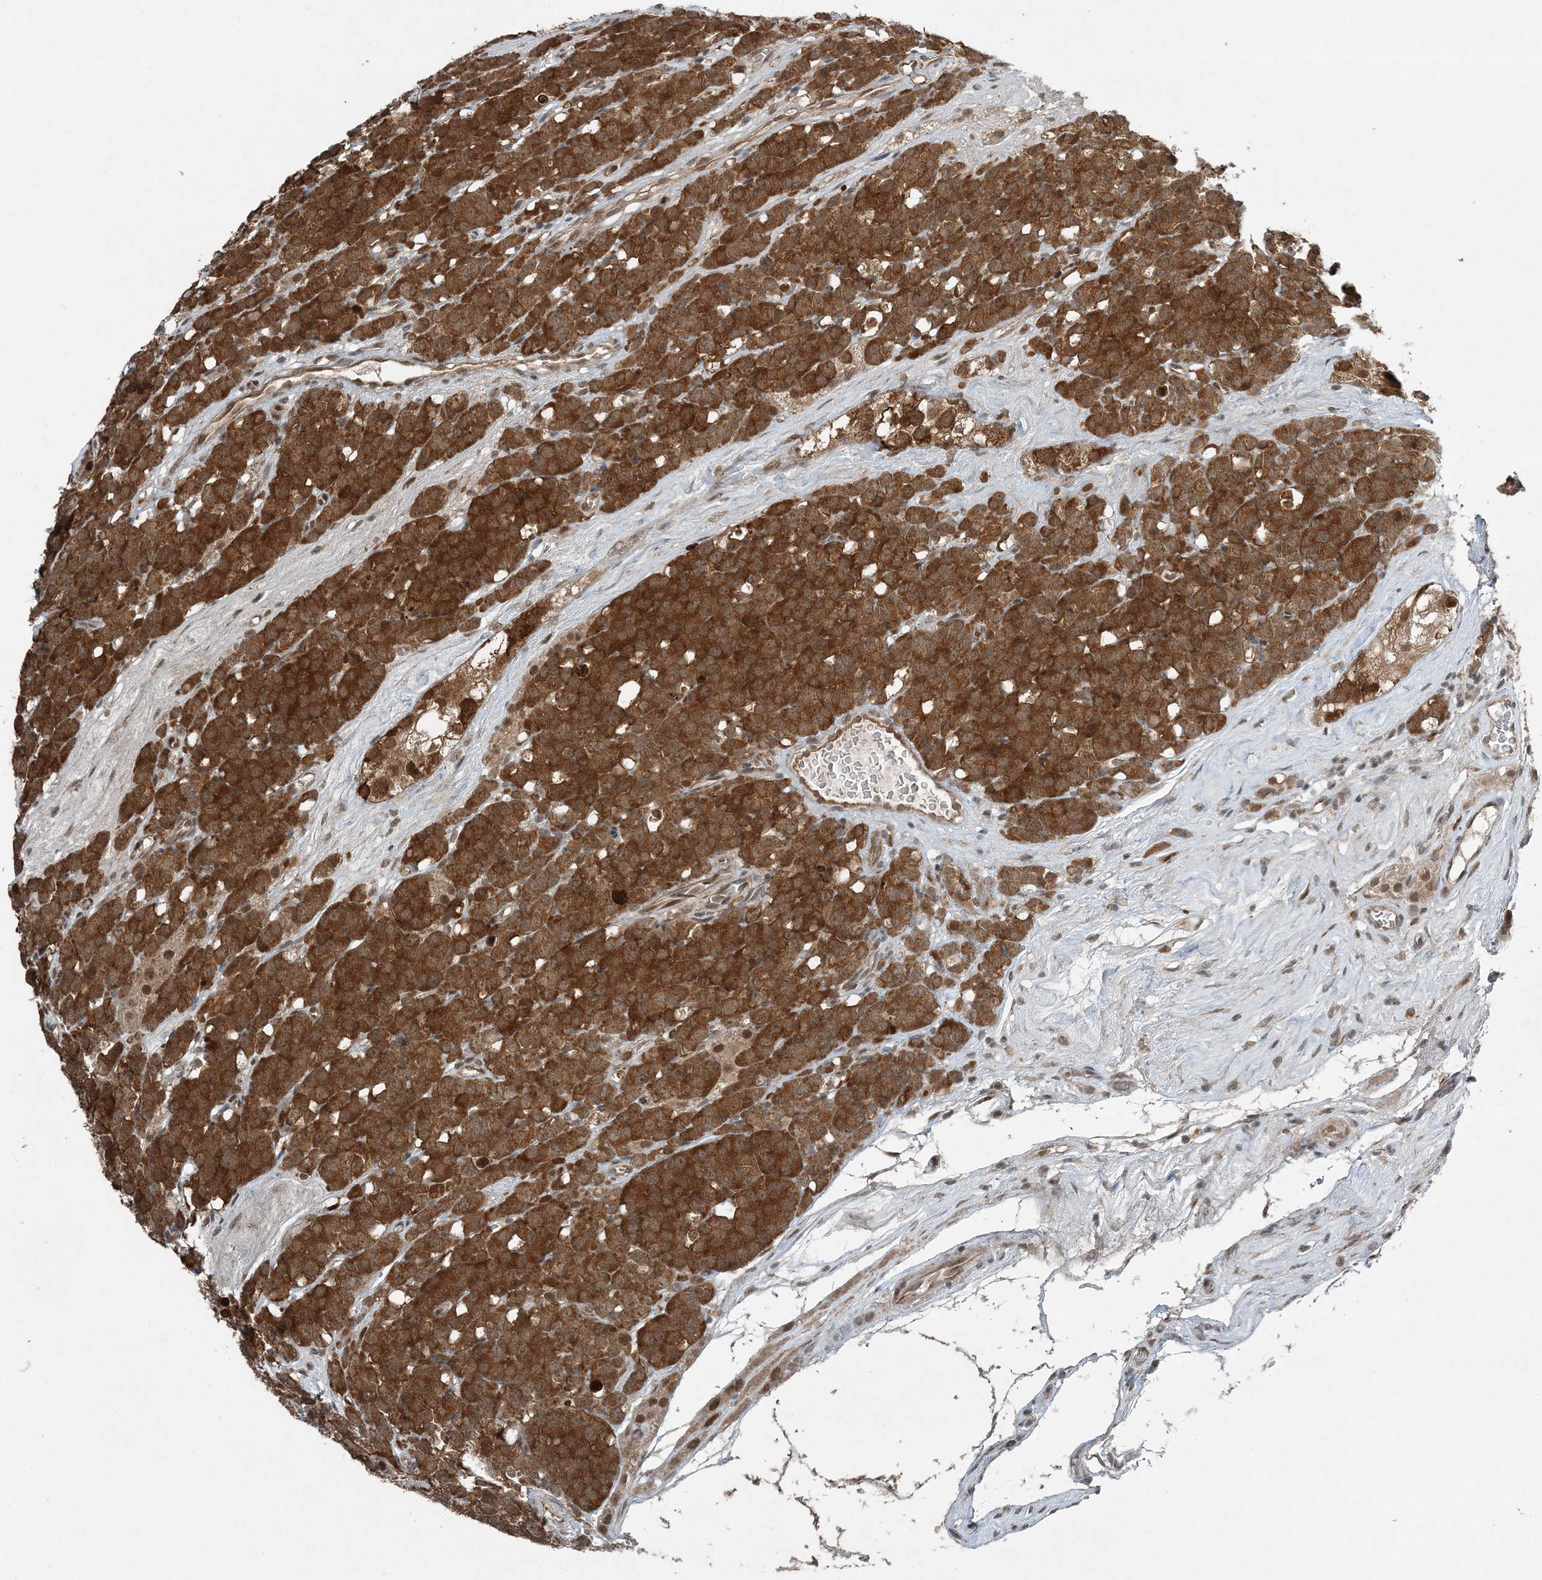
{"staining": {"intensity": "strong", "quantity": ">75%", "location": "cytoplasmic/membranous"}, "tissue": "testis cancer", "cell_type": "Tumor cells", "image_type": "cancer", "snomed": [{"axis": "morphology", "description": "Seminoma, NOS"}, {"axis": "topography", "description": "Testis"}], "caption": "A brown stain labels strong cytoplasmic/membranous staining of a protein in human testis cancer (seminoma) tumor cells.", "gene": "COPS7B", "patient": {"sex": "male", "age": 71}}